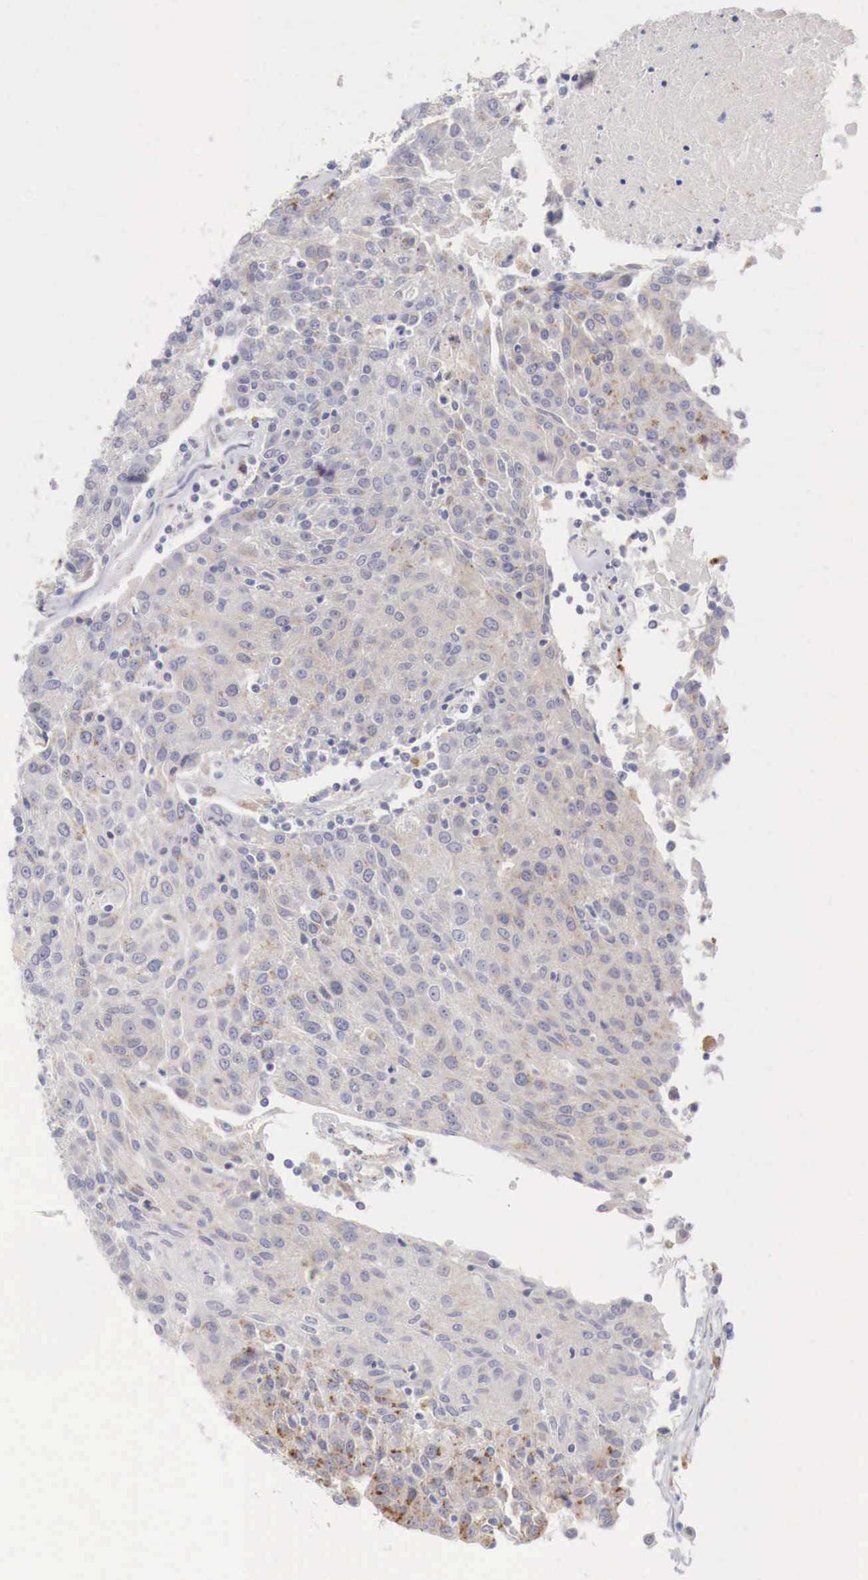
{"staining": {"intensity": "weak", "quantity": "<25%", "location": "cytoplasmic/membranous"}, "tissue": "urothelial cancer", "cell_type": "Tumor cells", "image_type": "cancer", "snomed": [{"axis": "morphology", "description": "Urothelial carcinoma, High grade"}, {"axis": "topography", "description": "Urinary bladder"}], "caption": "Urothelial cancer was stained to show a protein in brown. There is no significant positivity in tumor cells. The staining was performed using DAB to visualize the protein expression in brown, while the nuclei were stained in blue with hematoxylin (Magnification: 20x).", "gene": "GLA", "patient": {"sex": "female", "age": 85}}